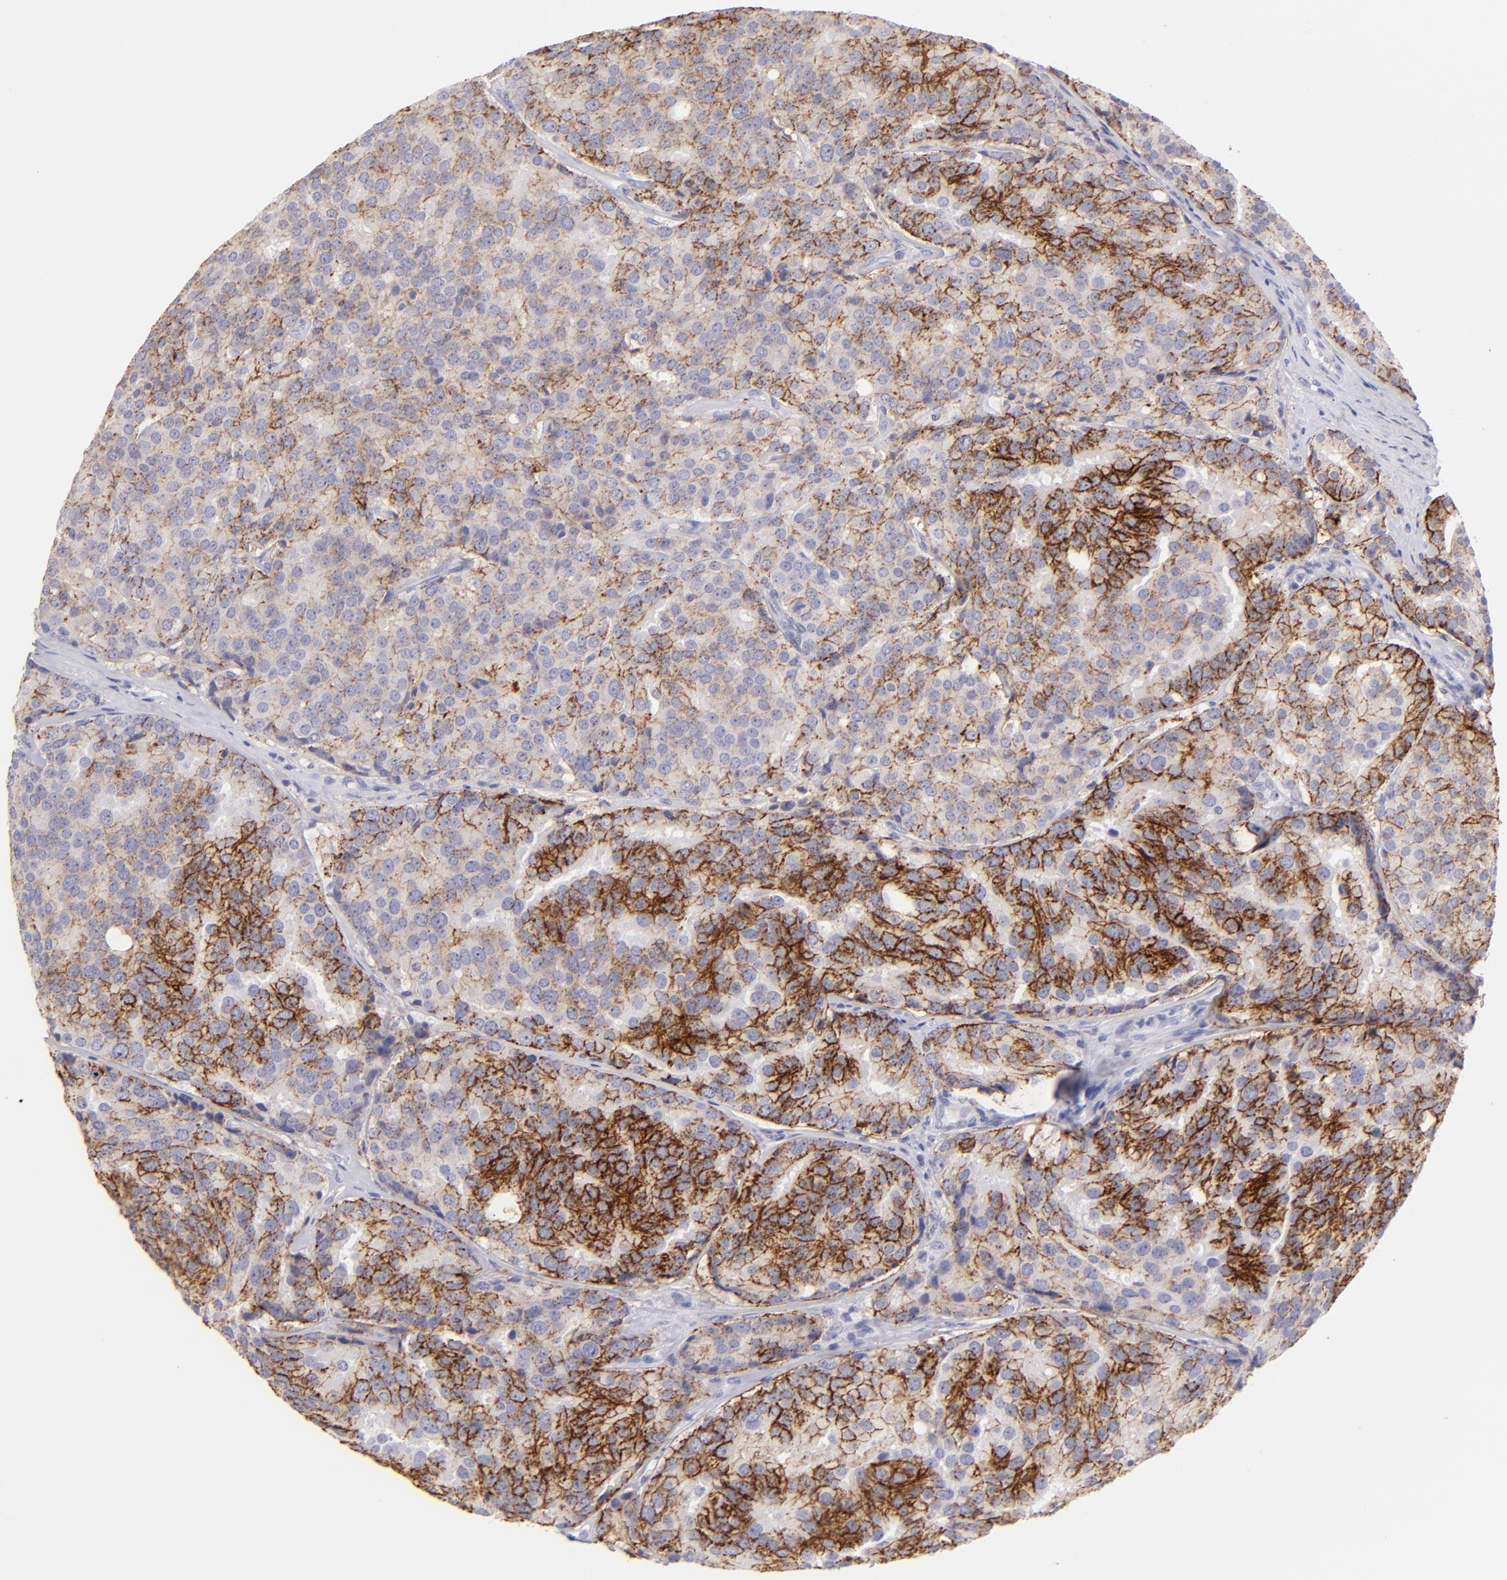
{"staining": {"intensity": "moderate", "quantity": ">75%", "location": "cytoplasmic/membranous"}, "tissue": "prostate cancer", "cell_type": "Tumor cells", "image_type": "cancer", "snomed": [{"axis": "morphology", "description": "Adenocarcinoma, High grade"}, {"axis": "topography", "description": "Prostate"}], "caption": "Prostate high-grade adenocarcinoma stained for a protein demonstrates moderate cytoplasmic/membranous positivity in tumor cells. (DAB (3,3'-diaminobenzidine) IHC with brightfield microscopy, high magnification).", "gene": "CLDN4", "patient": {"sex": "male", "age": 64}}